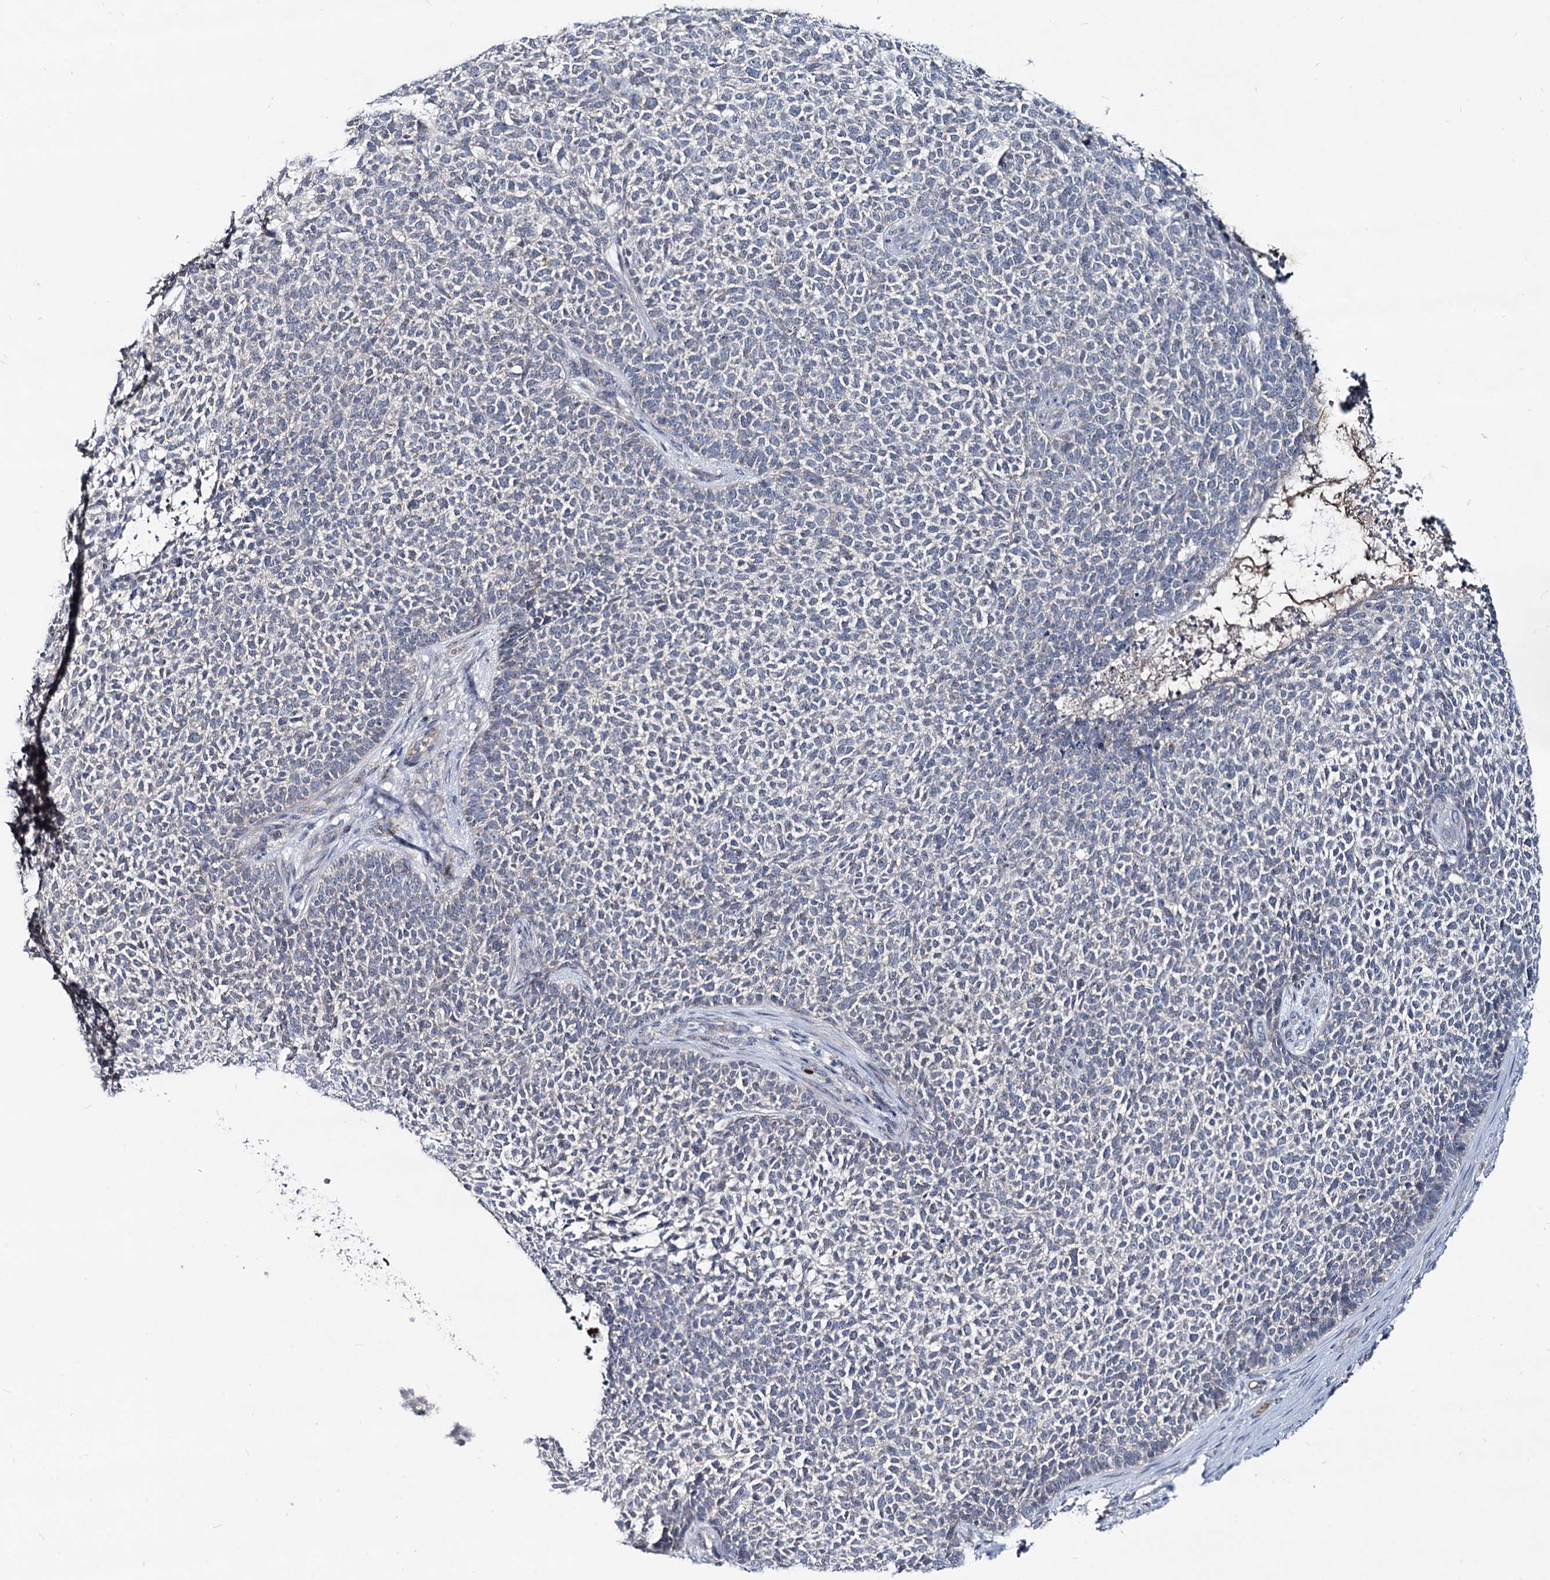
{"staining": {"intensity": "negative", "quantity": "none", "location": "none"}, "tissue": "skin cancer", "cell_type": "Tumor cells", "image_type": "cancer", "snomed": [{"axis": "morphology", "description": "Basal cell carcinoma"}, {"axis": "topography", "description": "Skin"}], "caption": "The micrograph exhibits no staining of tumor cells in skin basal cell carcinoma. The staining was performed using DAB (3,3'-diaminobenzidine) to visualize the protein expression in brown, while the nuclei were stained in blue with hematoxylin (Magnification: 20x).", "gene": "RNF6", "patient": {"sex": "female", "age": 84}}